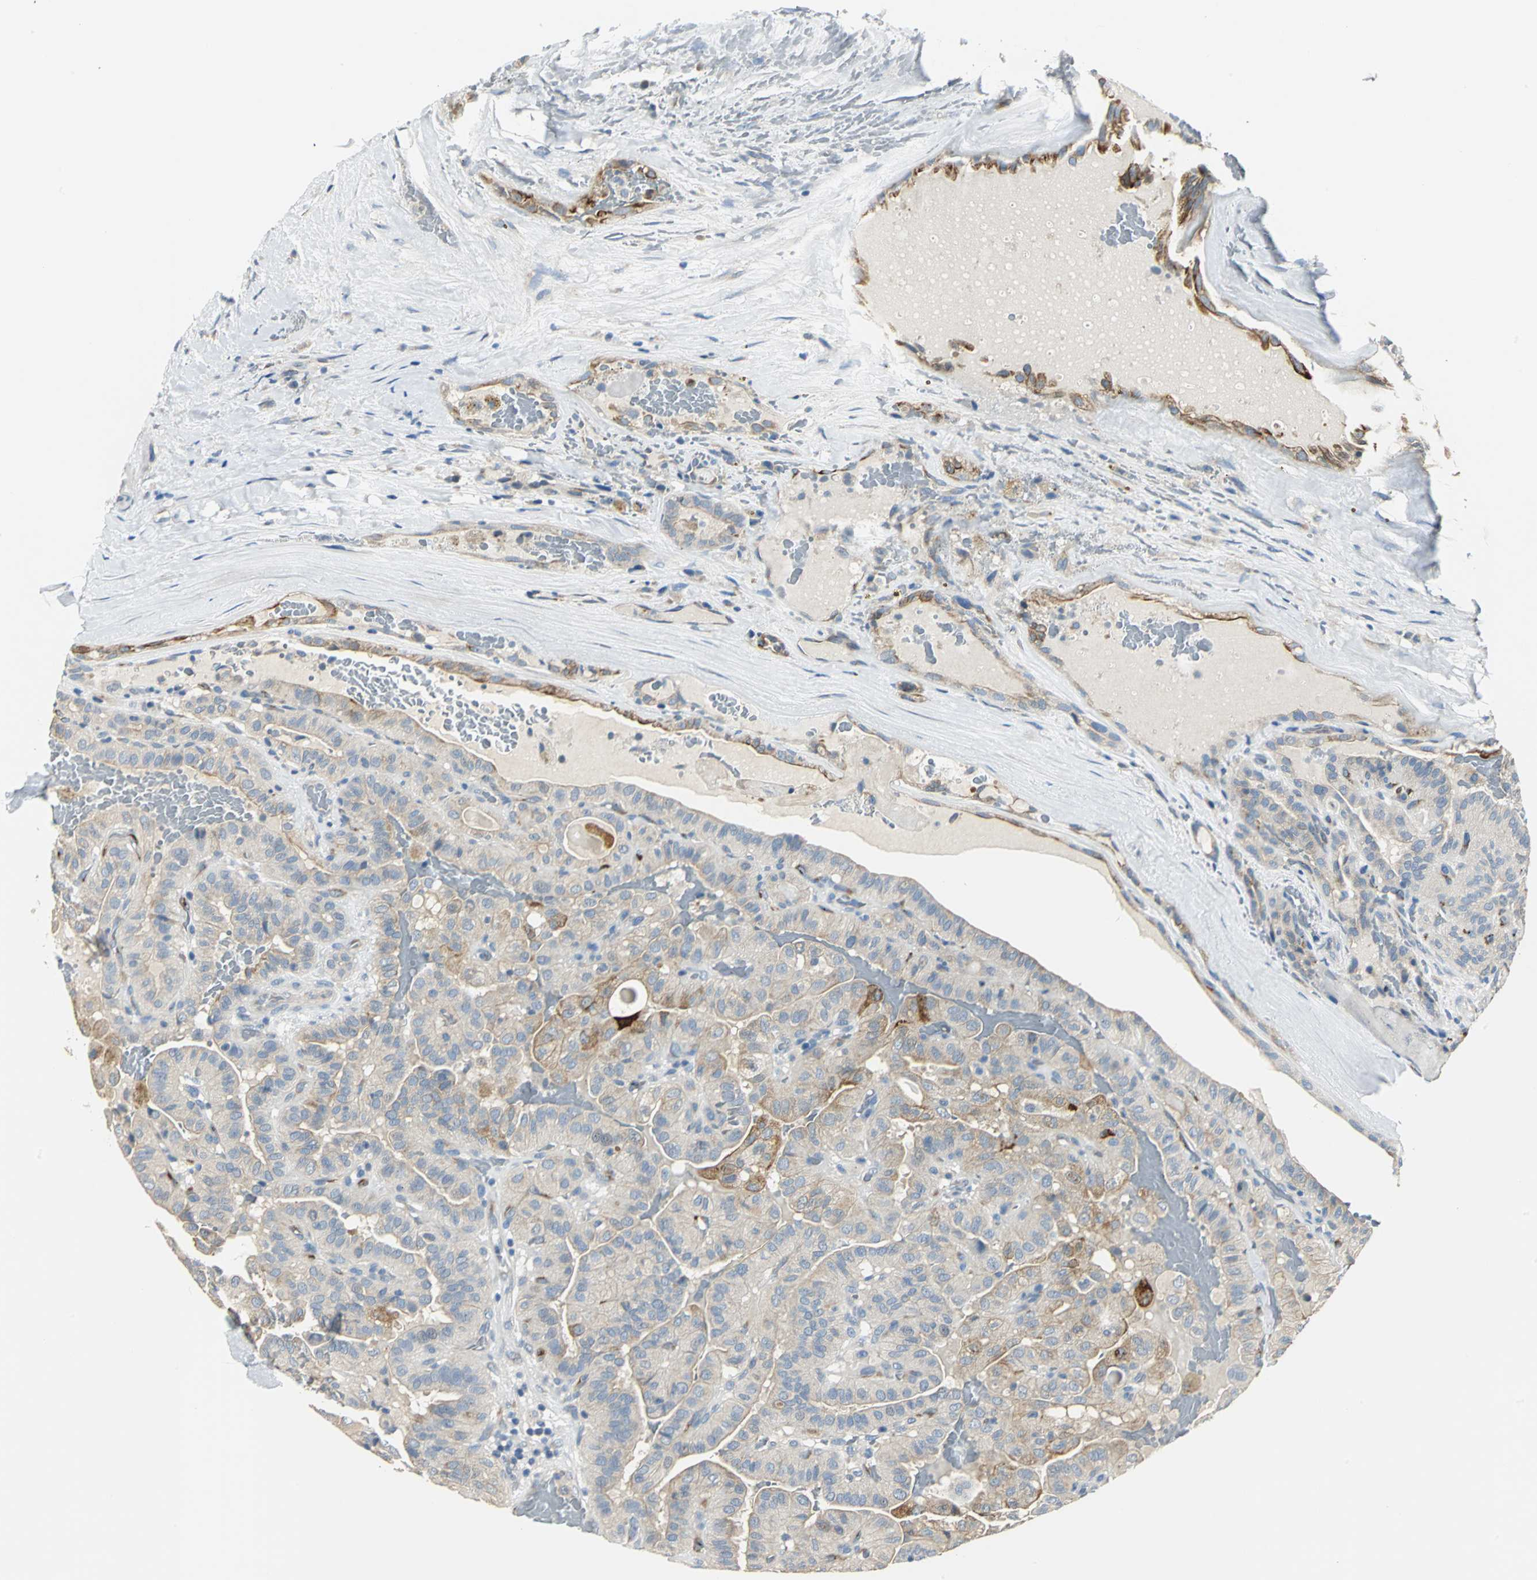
{"staining": {"intensity": "moderate", "quantity": "25%-75%", "location": "cytoplasmic/membranous"}, "tissue": "thyroid cancer", "cell_type": "Tumor cells", "image_type": "cancer", "snomed": [{"axis": "morphology", "description": "Papillary adenocarcinoma, NOS"}, {"axis": "topography", "description": "Thyroid gland"}], "caption": "Thyroid cancer (papillary adenocarcinoma) stained with IHC demonstrates moderate cytoplasmic/membranous positivity in about 25%-75% of tumor cells.", "gene": "B3GNT2", "patient": {"sex": "male", "age": 77}}